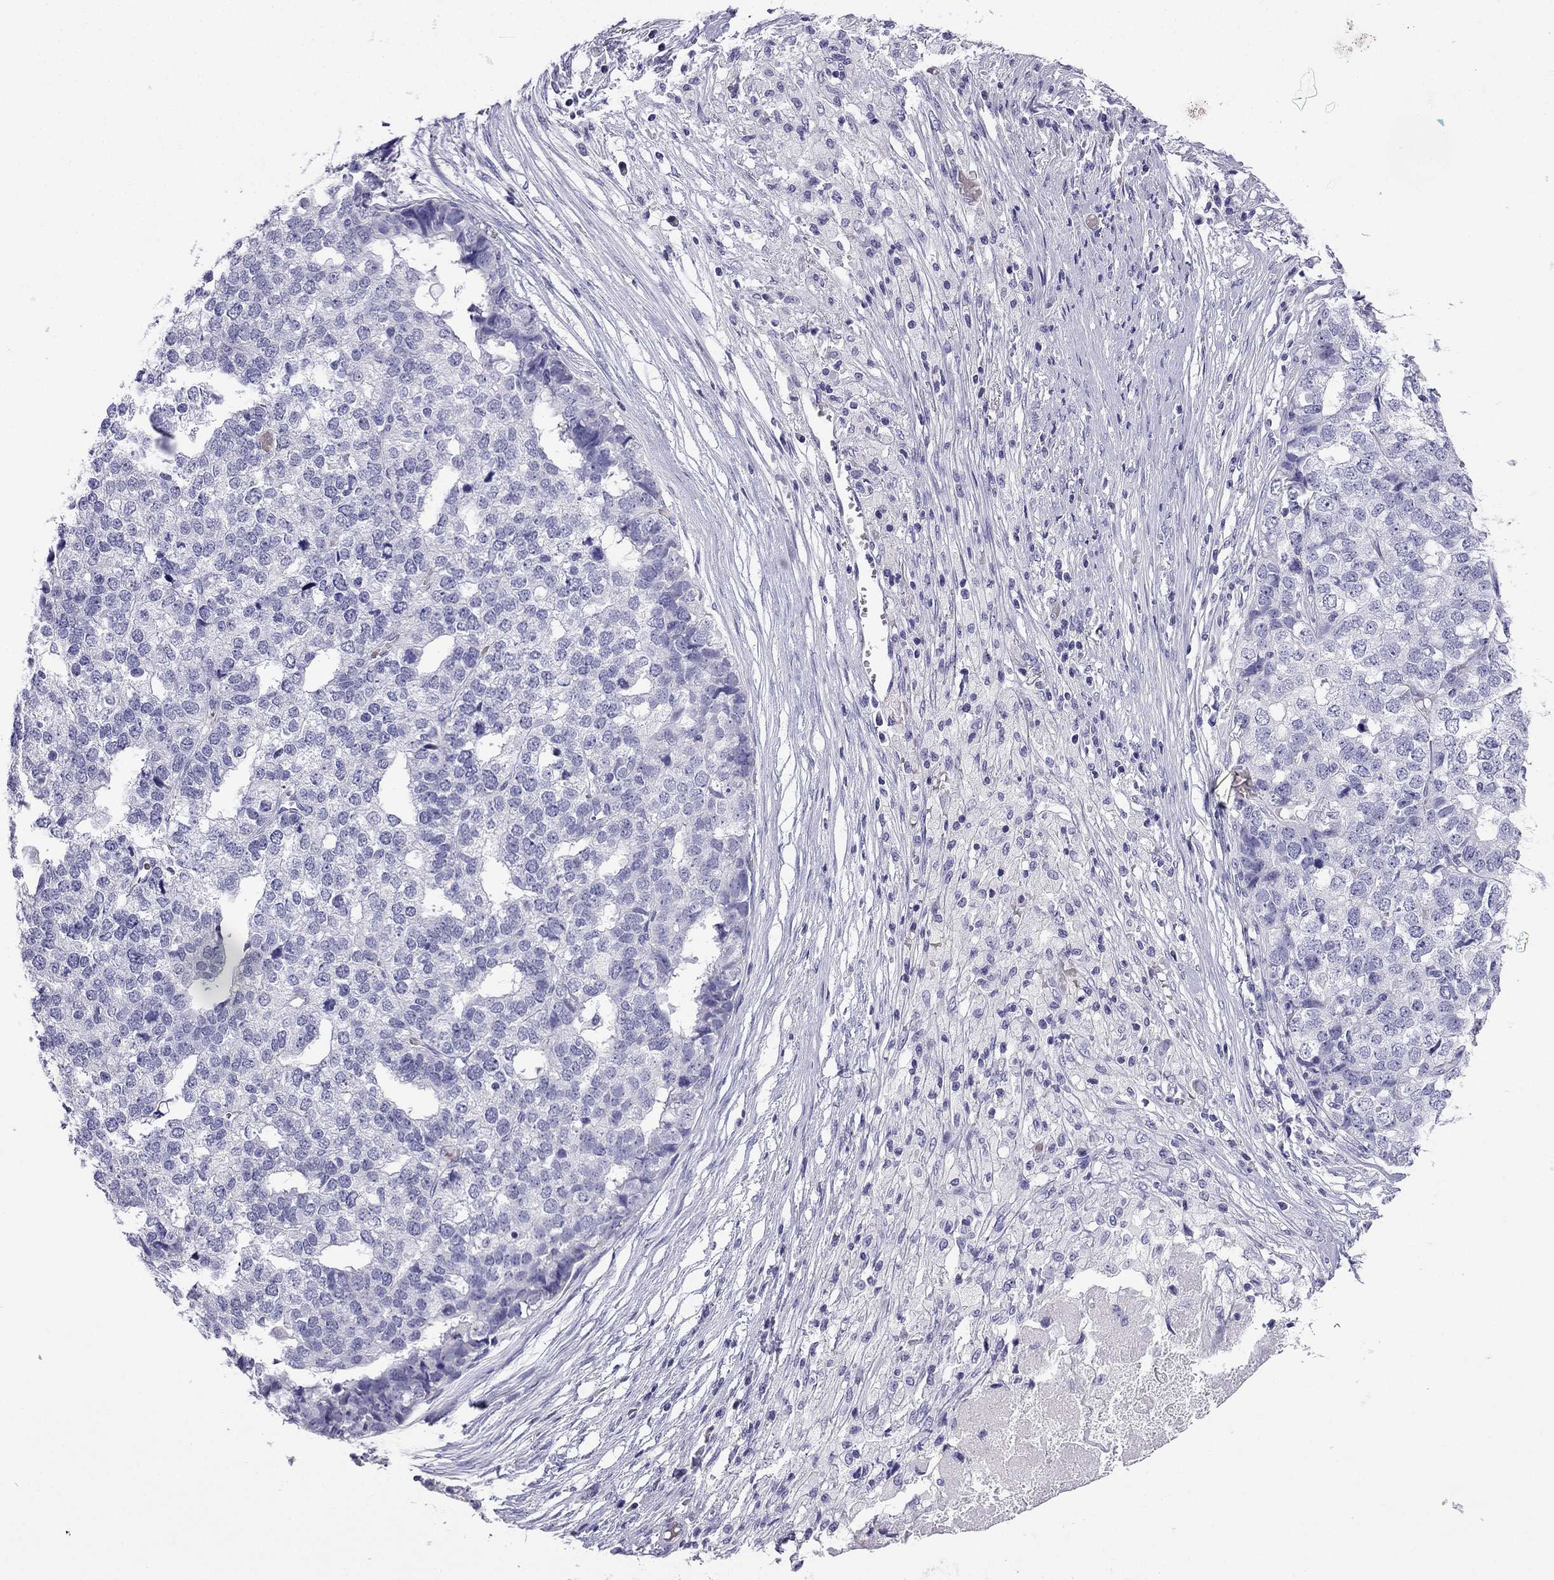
{"staining": {"intensity": "negative", "quantity": "none", "location": "none"}, "tissue": "stomach cancer", "cell_type": "Tumor cells", "image_type": "cancer", "snomed": [{"axis": "morphology", "description": "Adenocarcinoma, NOS"}, {"axis": "topography", "description": "Stomach"}], "caption": "A high-resolution photomicrograph shows immunohistochemistry staining of stomach adenocarcinoma, which reveals no significant expression in tumor cells.", "gene": "NPTX1", "patient": {"sex": "male", "age": 69}}